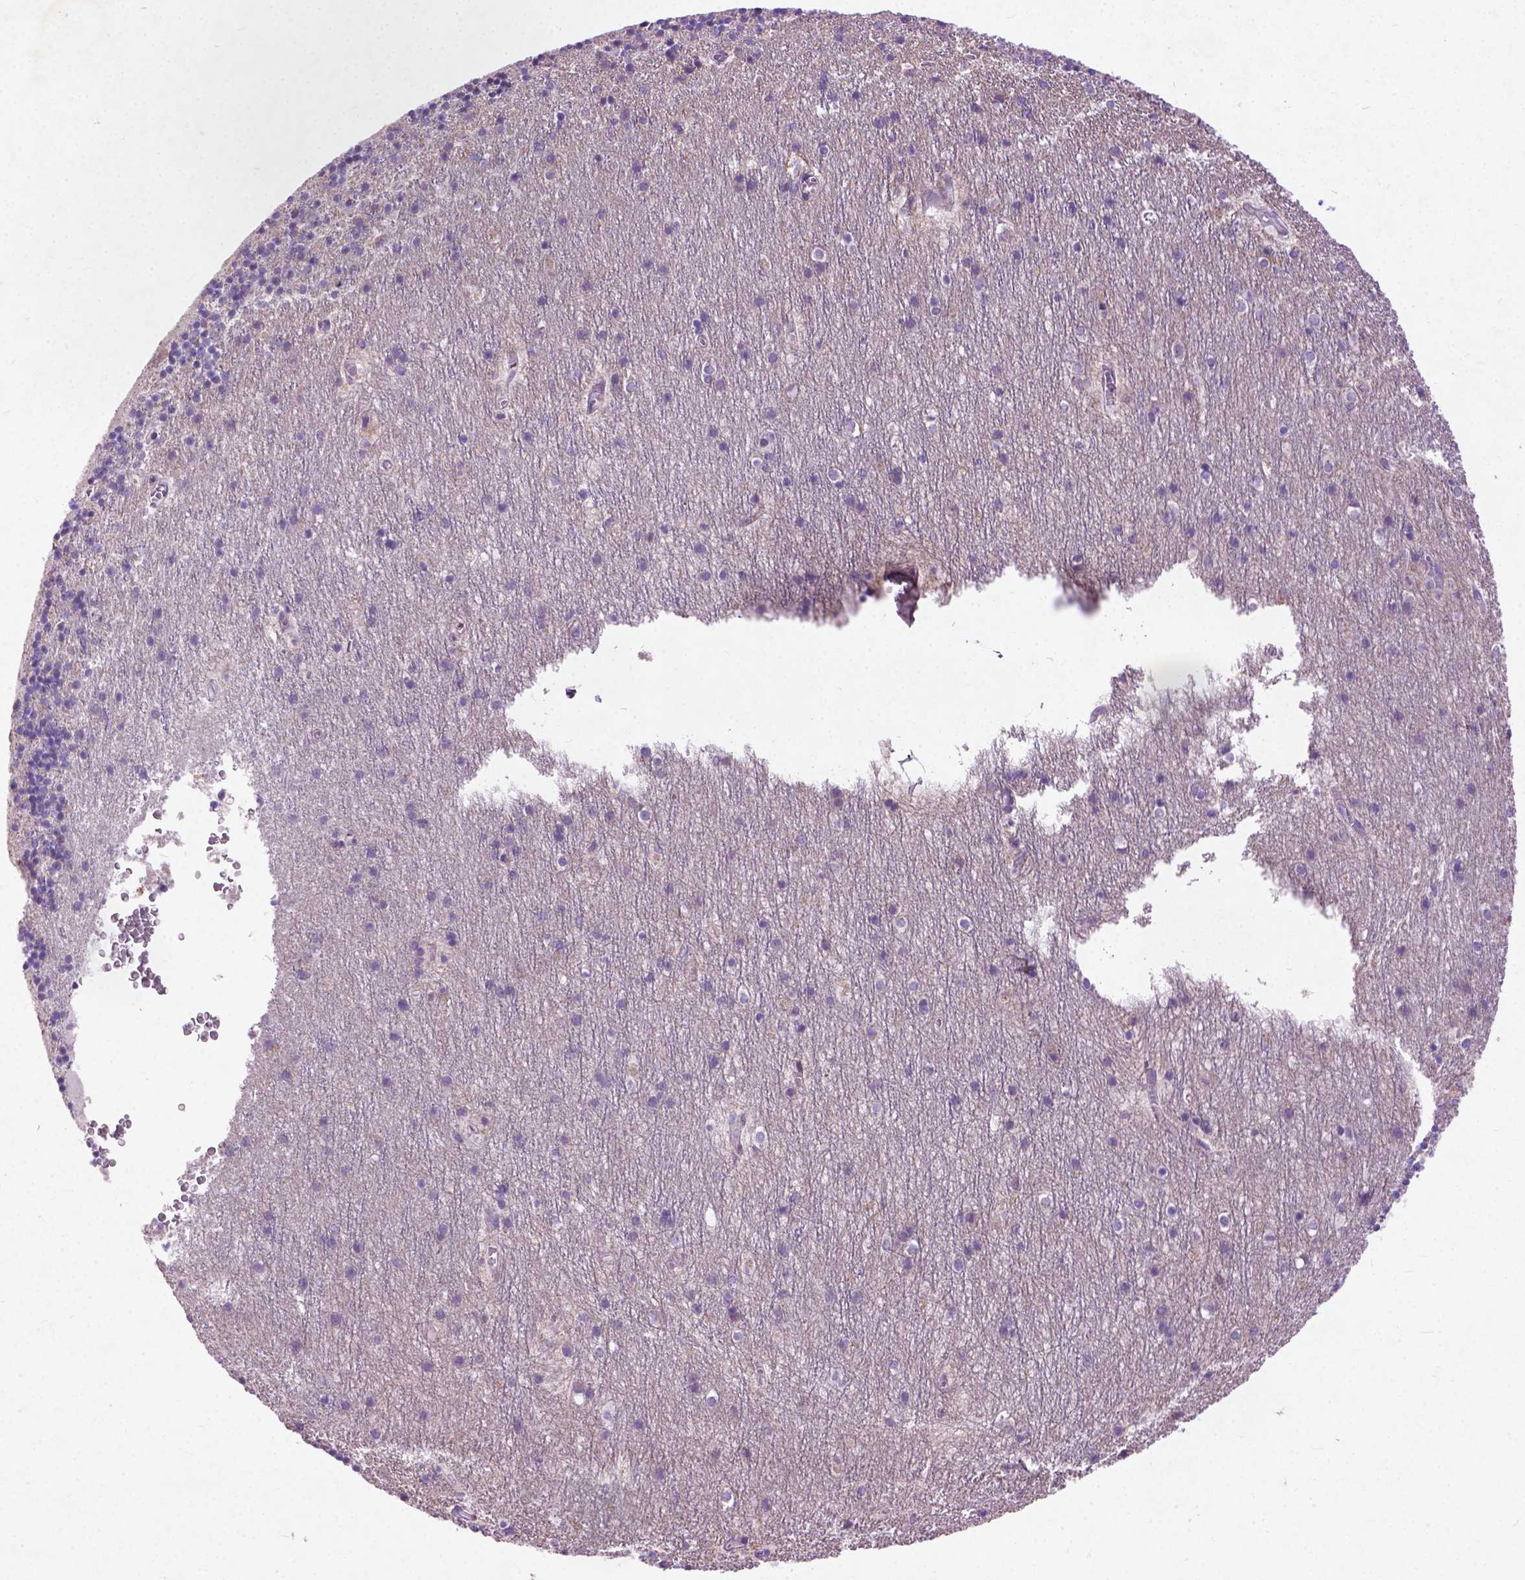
{"staining": {"intensity": "weak", "quantity": "<25%", "location": "cytoplasmic/membranous"}, "tissue": "cerebellum", "cell_type": "Cells in granular layer", "image_type": "normal", "snomed": [{"axis": "morphology", "description": "Normal tissue, NOS"}, {"axis": "topography", "description": "Cerebellum"}], "caption": "High magnification brightfield microscopy of unremarkable cerebellum stained with DAB (3,3'-diaminobenzidine) (brown) and counterstained with hematoxylin (blue): cells in granular layer show no significant staining. (Immunohistochemistry, brightfield microscopy, high magnification).", "gene": "ATG4D", "patient": {"sex": "male", "age": 70}}